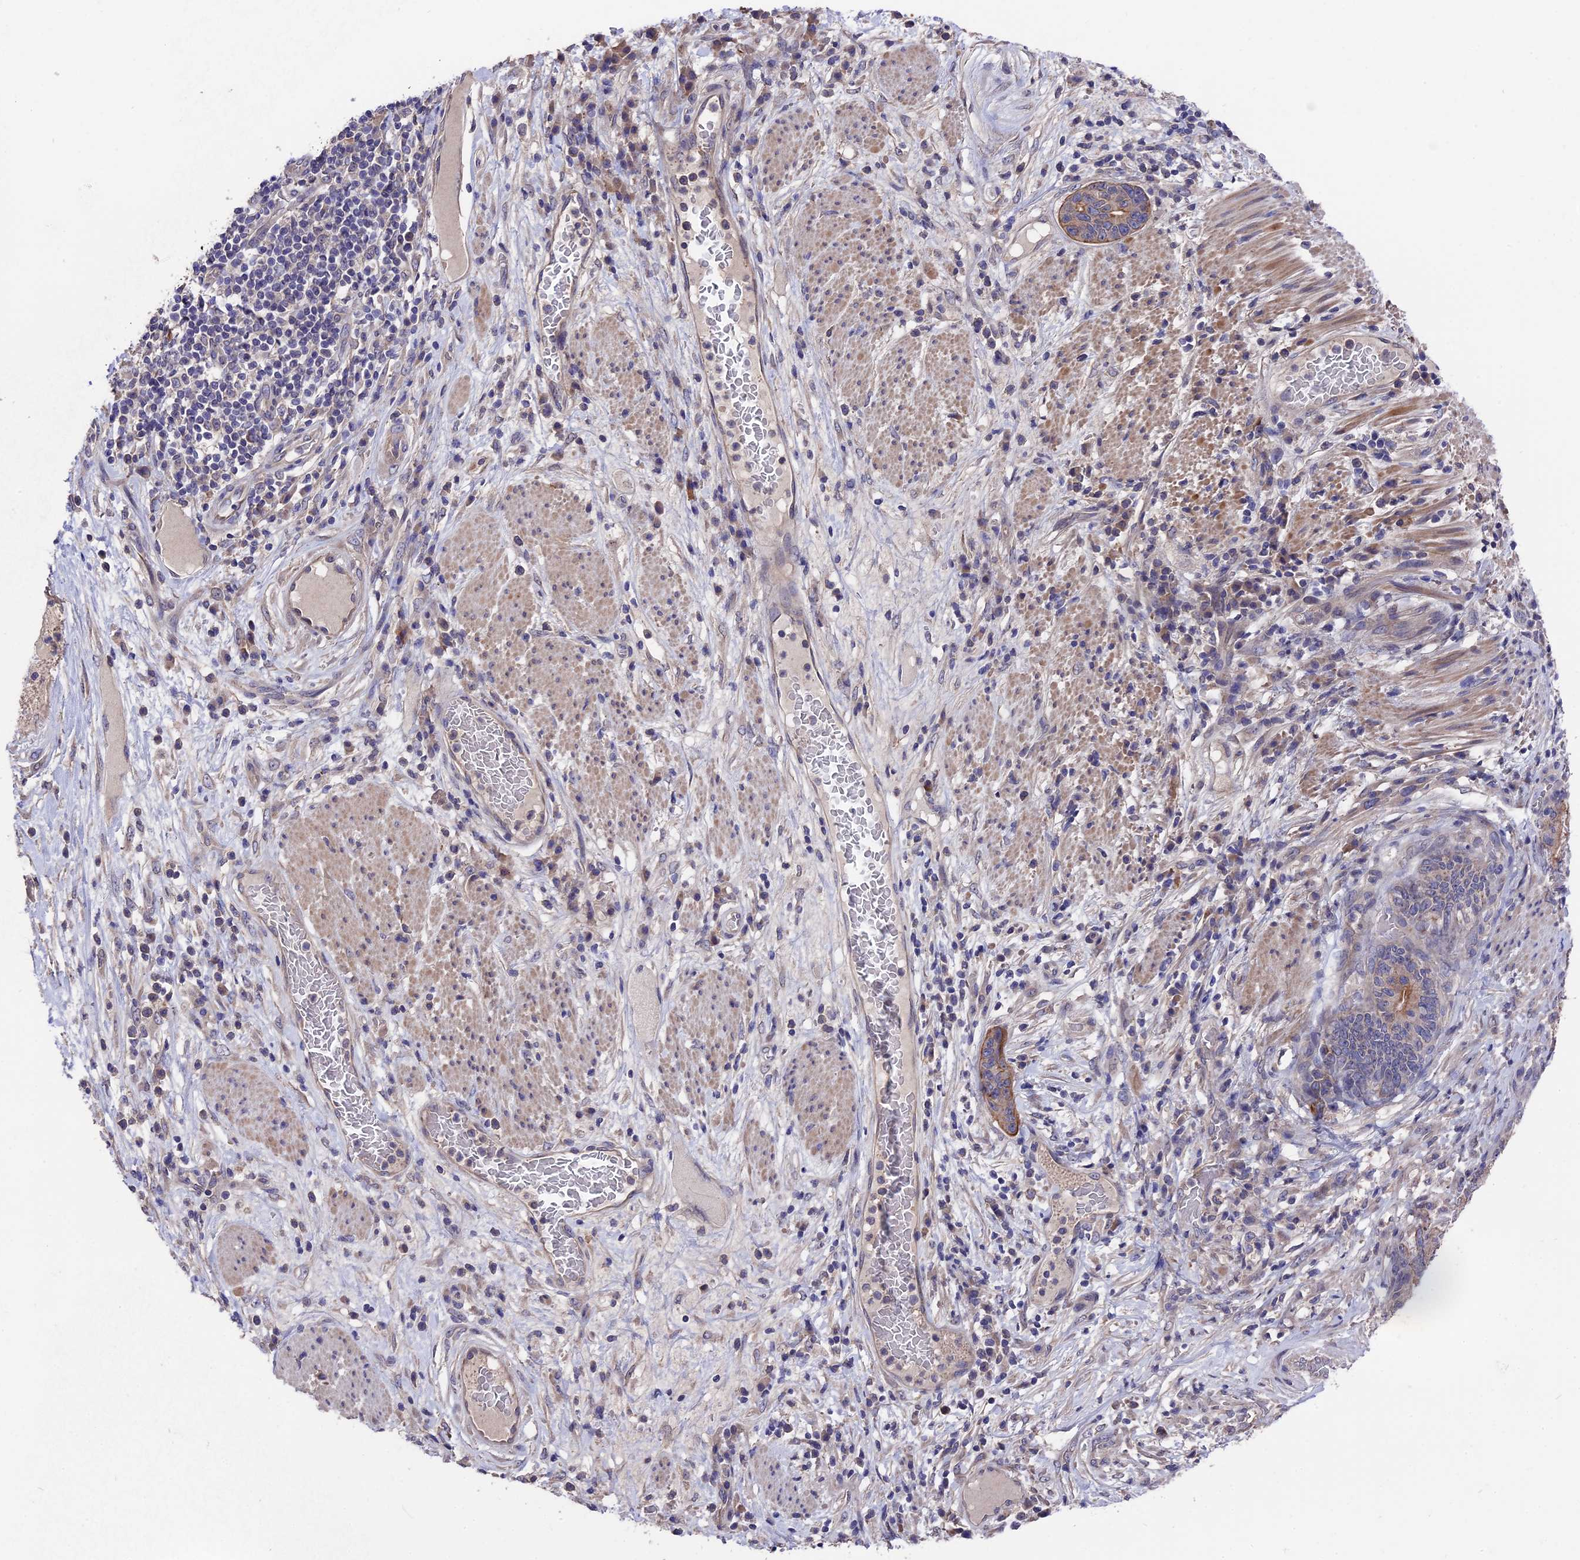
{"staining": {"intensity": "moderate", "quantity": "25%-75%", "location": "cytoplasmic/membranous"}, "tissue": "stomach cancer", "cell_type": "Tumor cells", "image_type": "cancer", "snomed": [{"axis": "morphology", "description": "Normal tissue, NOS"}, {"axis": "morphology", "description": "Adenocarcinoma, NOS"}, {"axis": "topography", "description": "Stomach"}], "caption": "Approximately 25%-75% of tumor cells in adenocarcinoma (stomach) exhibit moderate cytoplasmic/membranous protein positivity as visualized by brown immunohistochemical staining.", "gene": "ZCCHC2", "patient": {"sex": "female", "age": 64}}